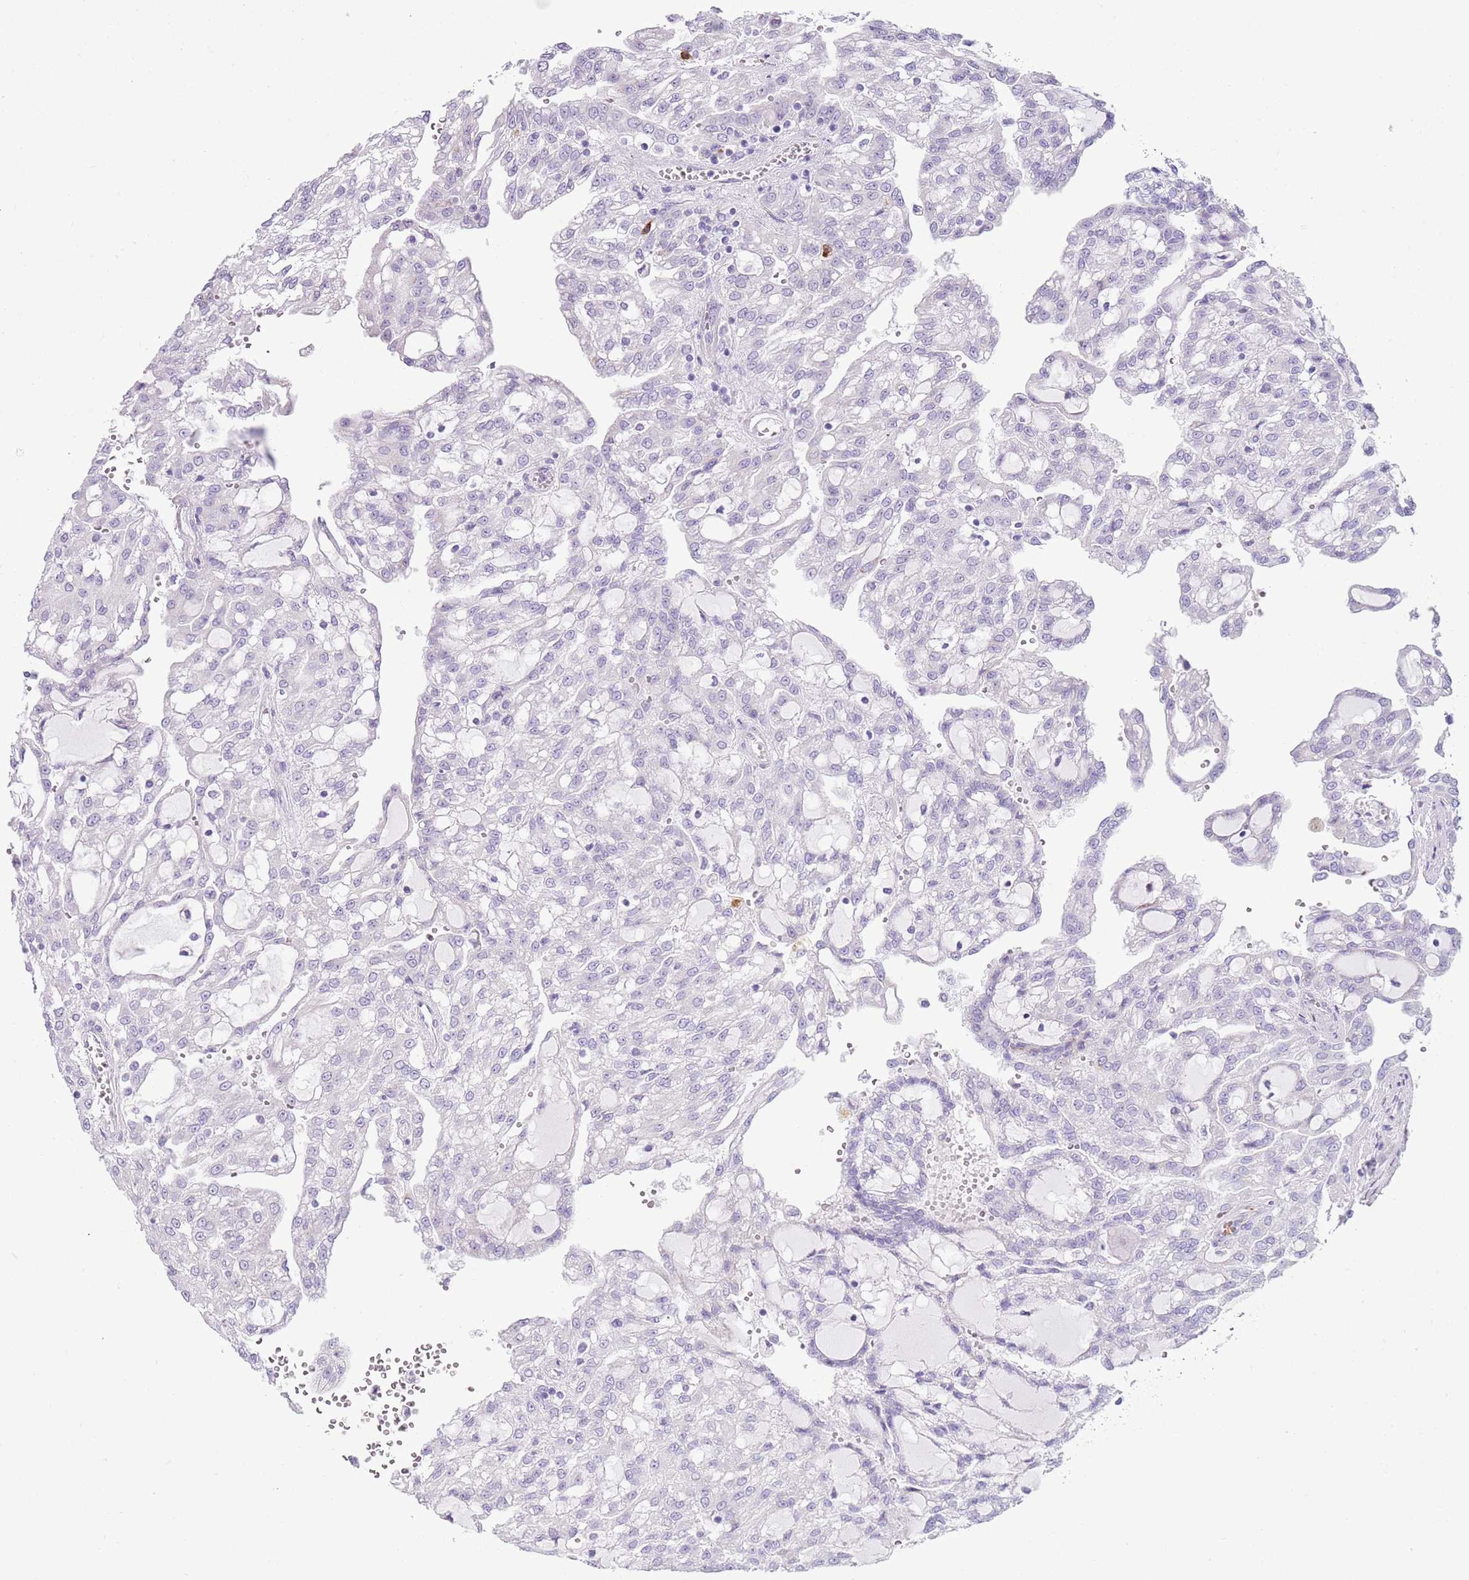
{"staining": {"intensity": "negative", "quantity": "none", "location": "none"}, "tissue": "renal cancer", "cell_type": "Tumor cells", "image_type": "cancer", "snomed": [{"axis": "morphology", "description": "Adenocarcinoma, NOS"}, {"axis": "topography", "description": "Kidney"}], "caption": "Immunohistochemistry micrograph of neoplastic tissue: adenocarcinoma (renal) stained with DAB (3,3'-diaminobenzidine) shows no significant protein positivity in tumor cells.", "gene": "CD177", "patient": {"sex": "male", "age": 63}}